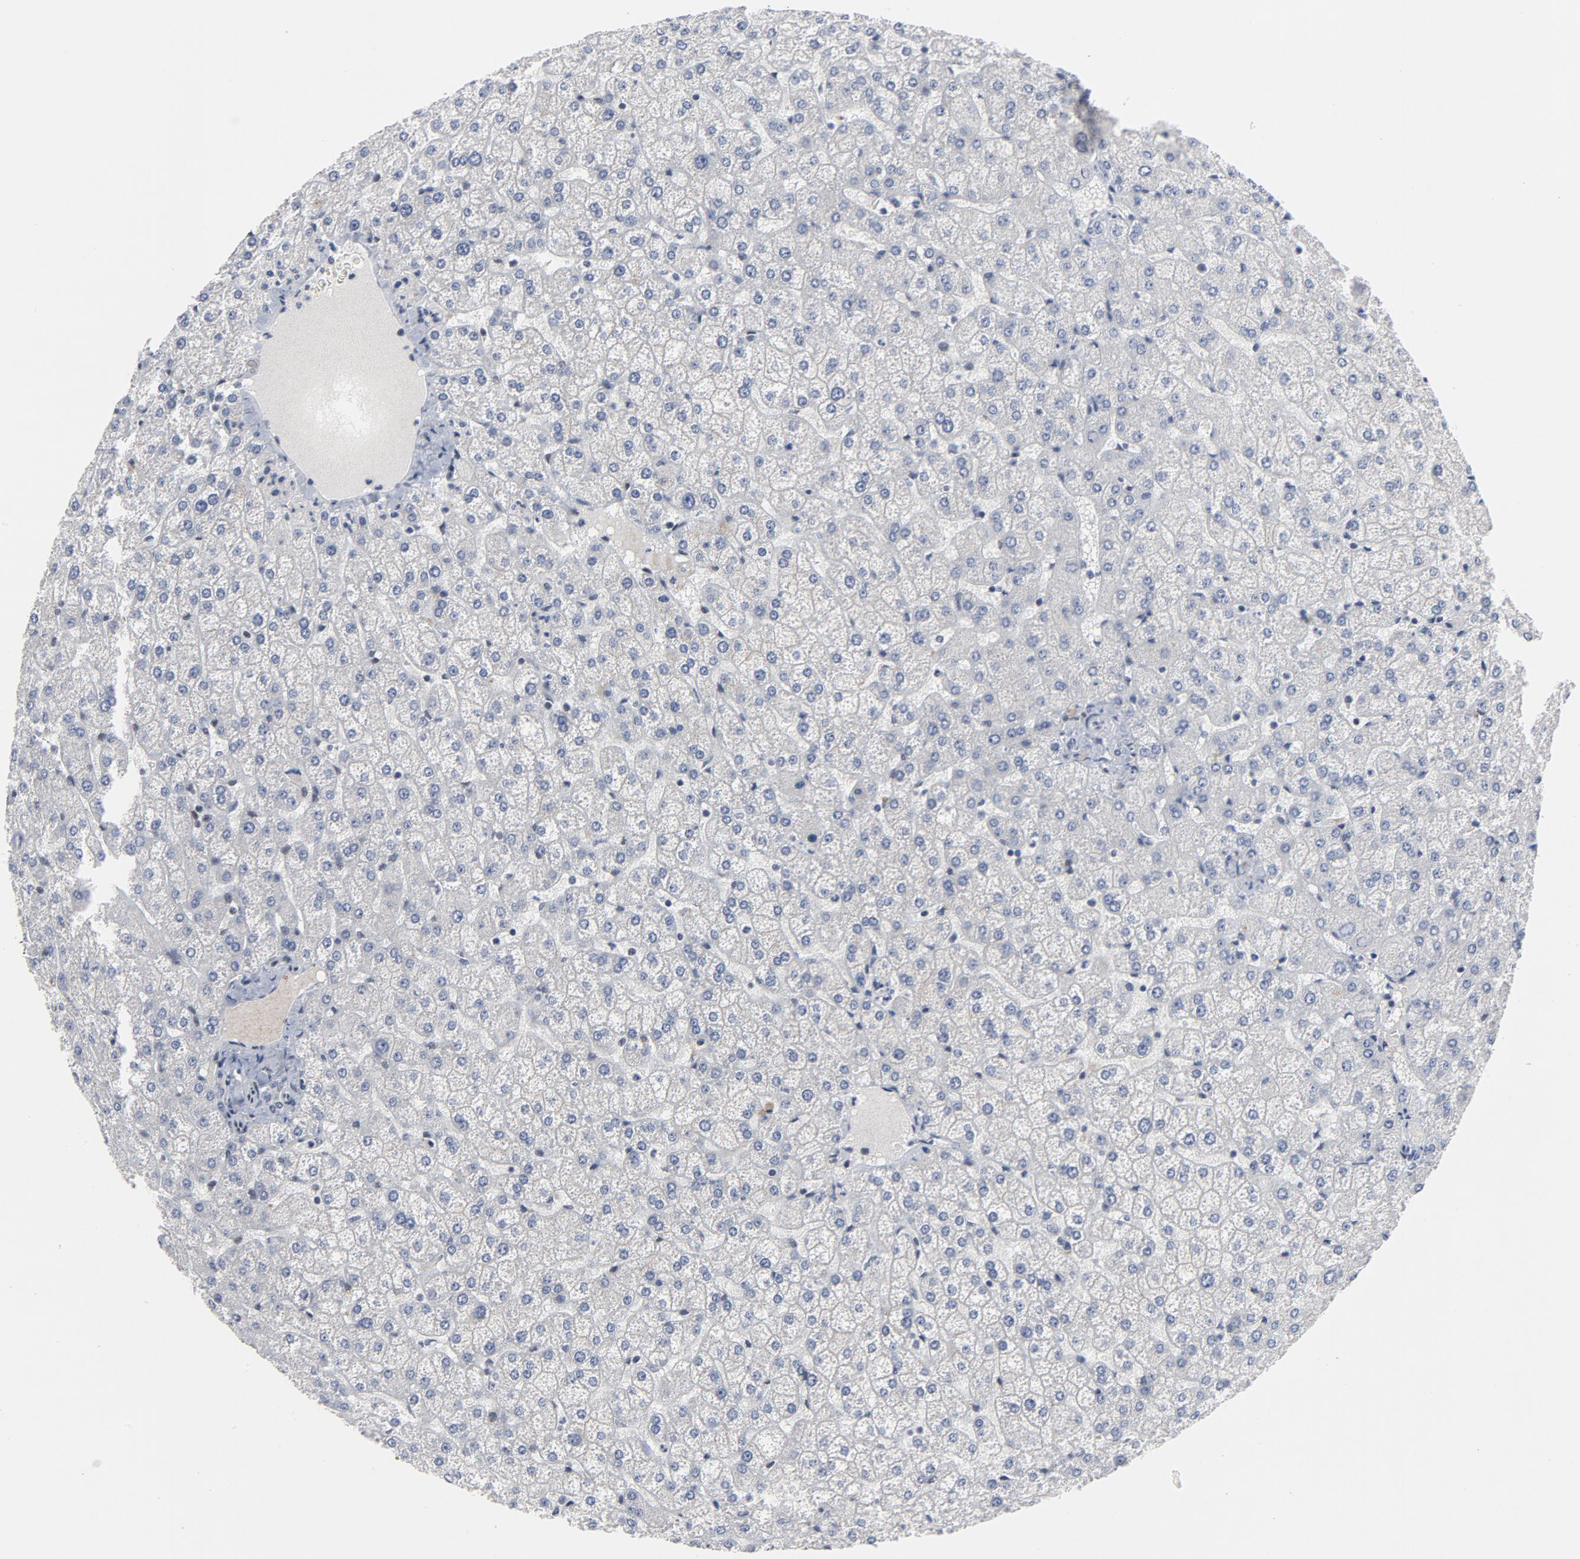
{"staining": {"intensity": "negative", "quantity": "none", "location": "none"}, "tissue": "liver", "cell_type": "Cholangiocytes", "image_type": "normal", "snomed": [{"axis": "morphology", "description": "Normal tissue, NOS"}, {"axis": "topography", "description": "Liver"}], "caption": "Immunohistochemistry photomicrograph of unremarkable liver: human liver stained with DAB reveals no significant protein positivity in cholangiocytes.", "gene": "GABPA", "patient": {"sex": "female", "age": 32}}